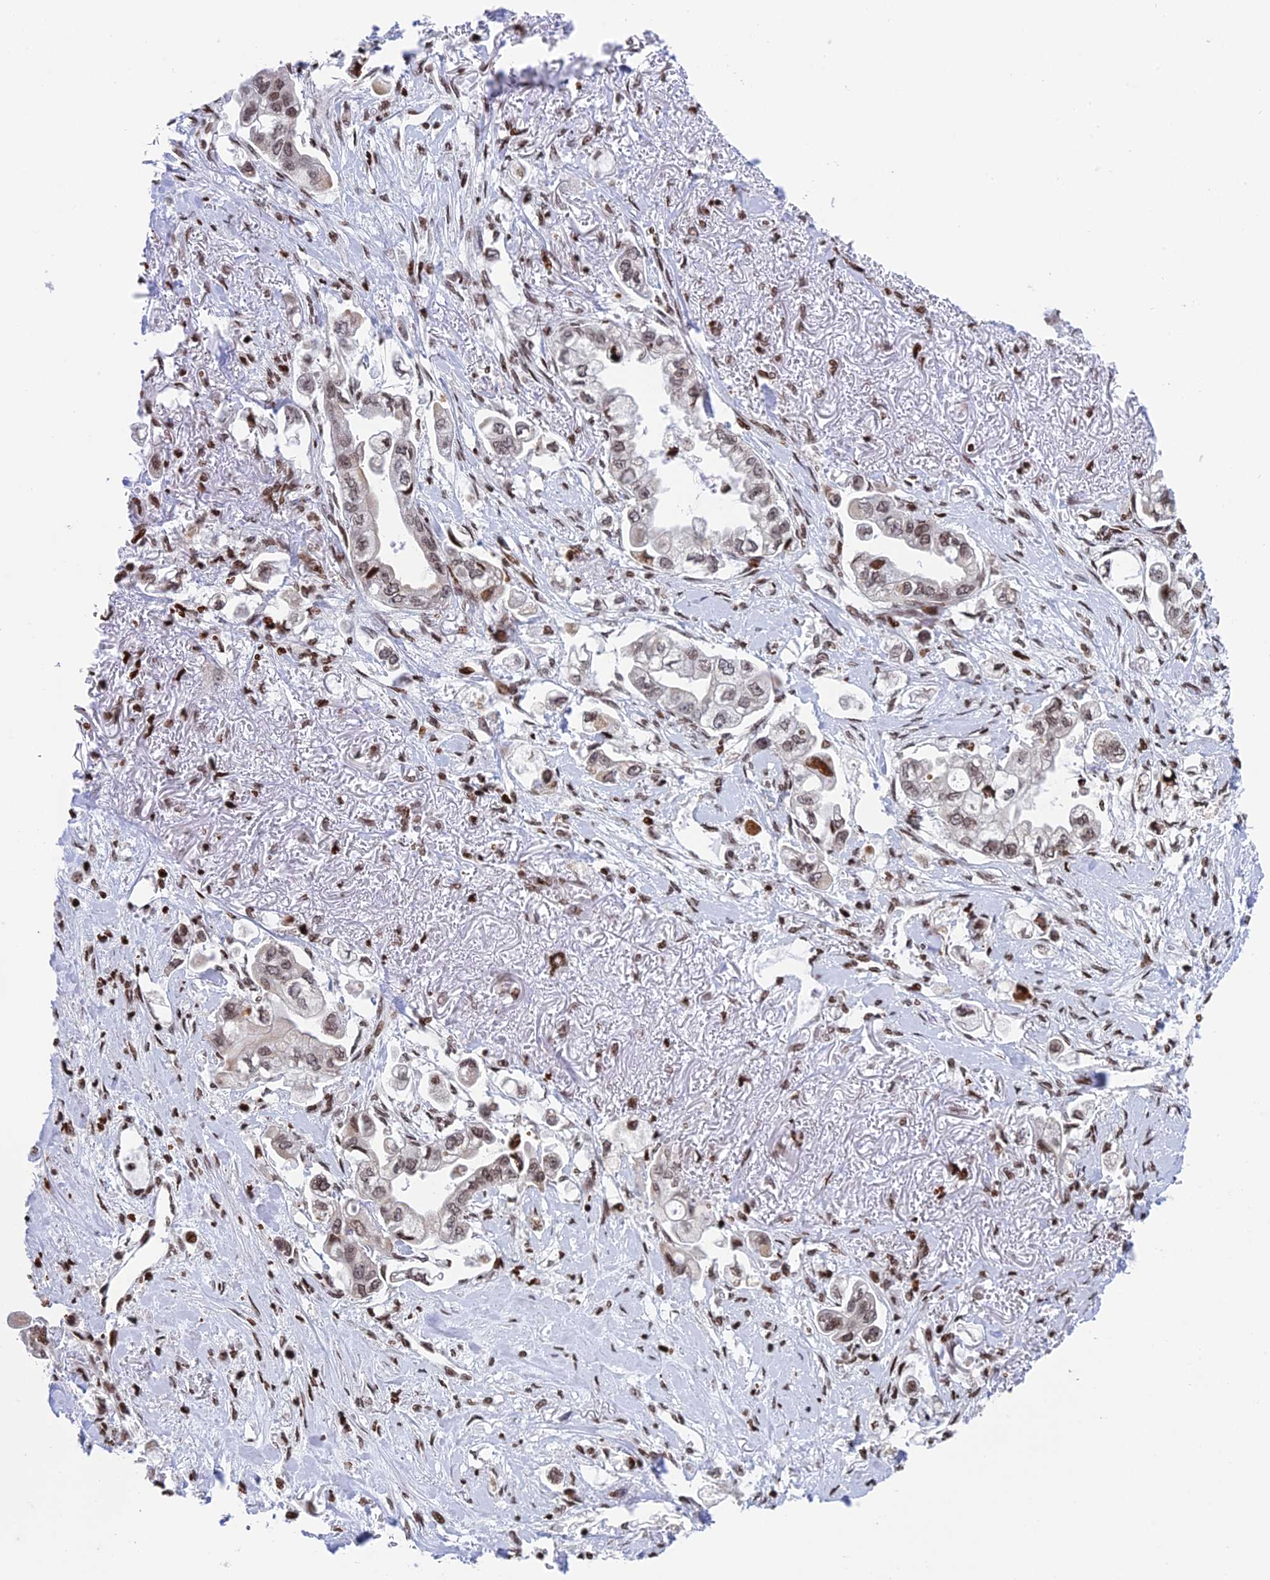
{"staining": {"intensity": "weak", "quantity": ">75%", "location": "nuclear"}, "tissue": "stomach cancer", "cell_type": "Tumor cells", "image_type": "cancer", "snomed": [{"axis": "morphology", "description": "Adenocarcinoma, NOS"}, {"axis": "topography", "description": "Stomach"}], "caption": "Immunohistochemistry micrograph of neoplastic tissue: stomach cancer (adenocarcinoma) stained using IHC displays low levels of weak protein expression localized specifically in the nuclear of tumor cells, appearing as a nuclear brown color.", "gene": "RPAP1", "patient": {"sex": "male", "age": 62}}